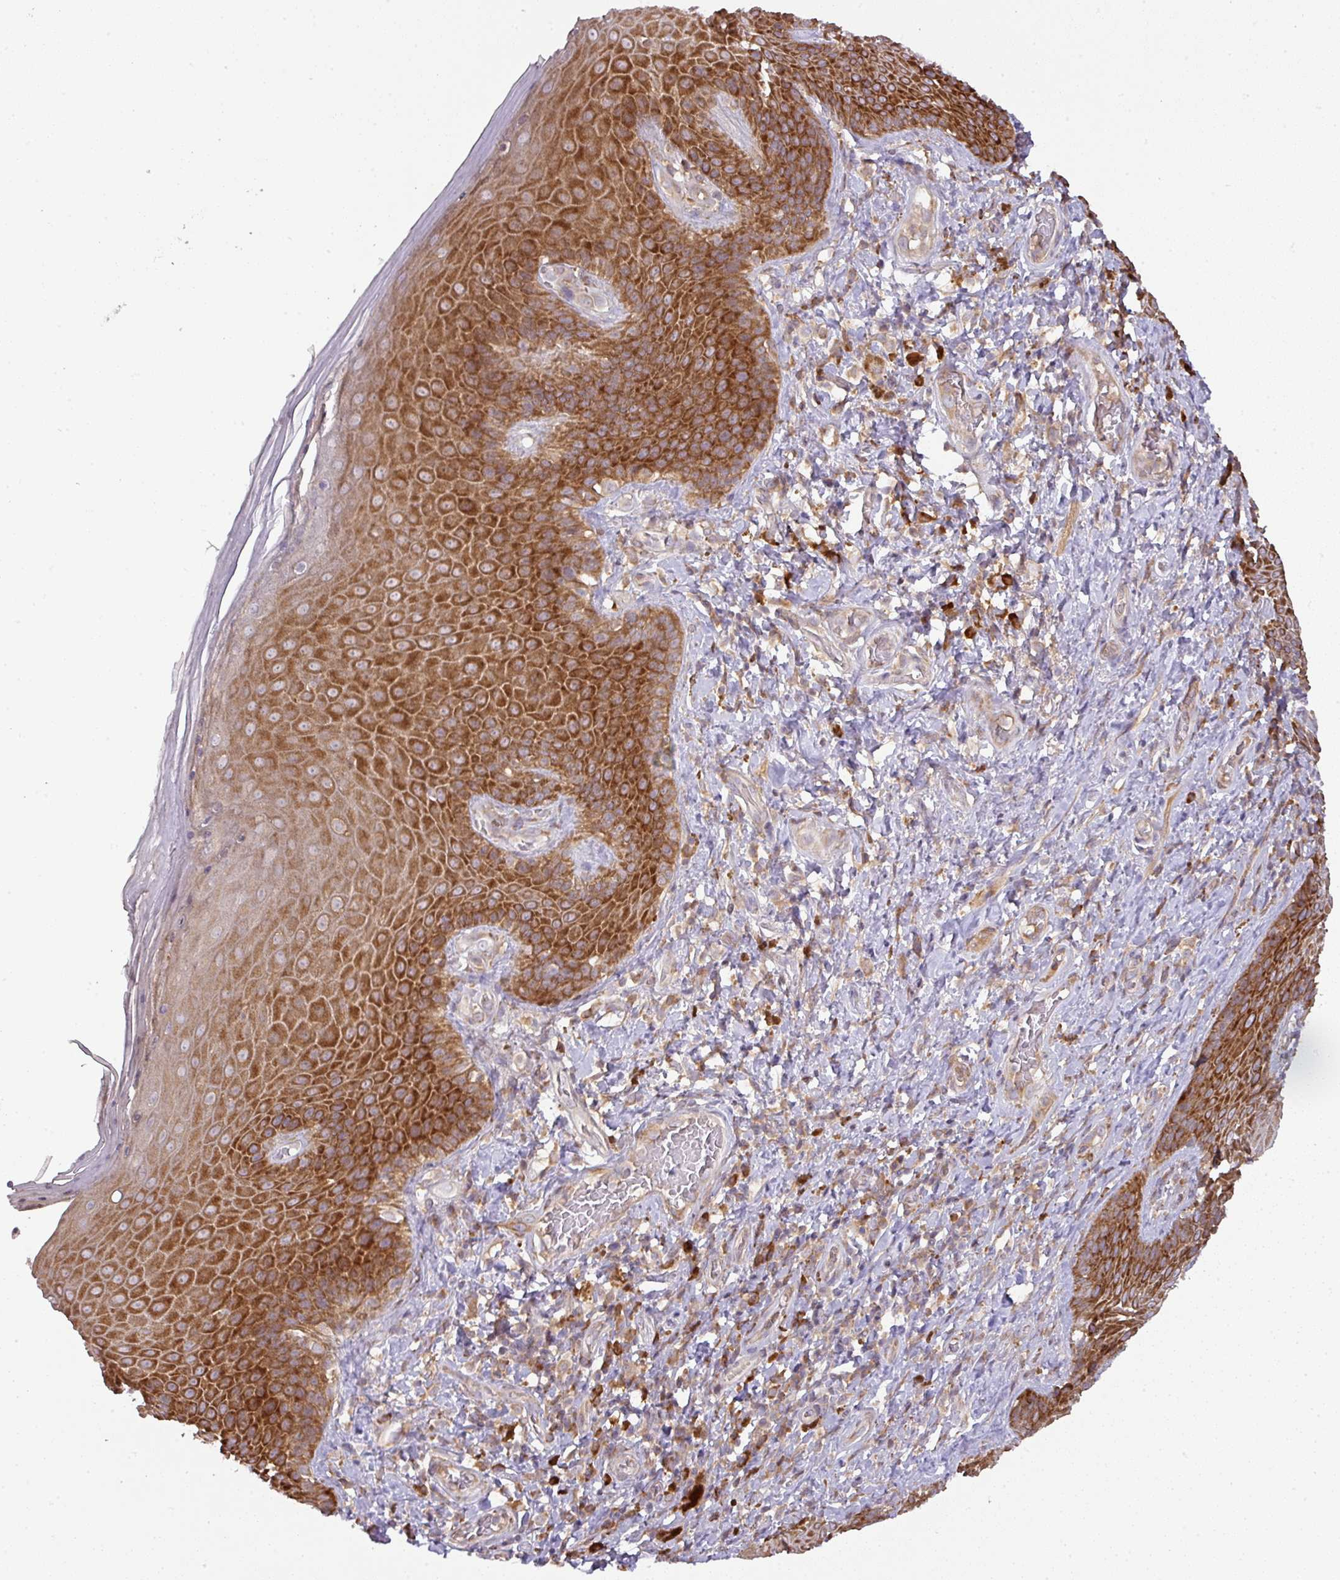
{"staining": {"intensity": "strong", "quantity": ">75%", "location": "cytoplasmic/membranous"}, "tissue": "skin", "cell_type": "Epidermal cells", "image_type": "normal", "snomed": [{"axis": "morphology", "description": "Normal tissue, NOS"}, {"axis": "topography", "description": "Anal"}, {"axis": "topography", "description": "Peripheral nerve tissue"}], "caption": "Skin stained for a protein (brown) shows strong cytoplasmic/membranous positive expression in approximately >75% of epidermal cells.", "gene": "GALP", "patient": {"sex": "male", "age": 53}}